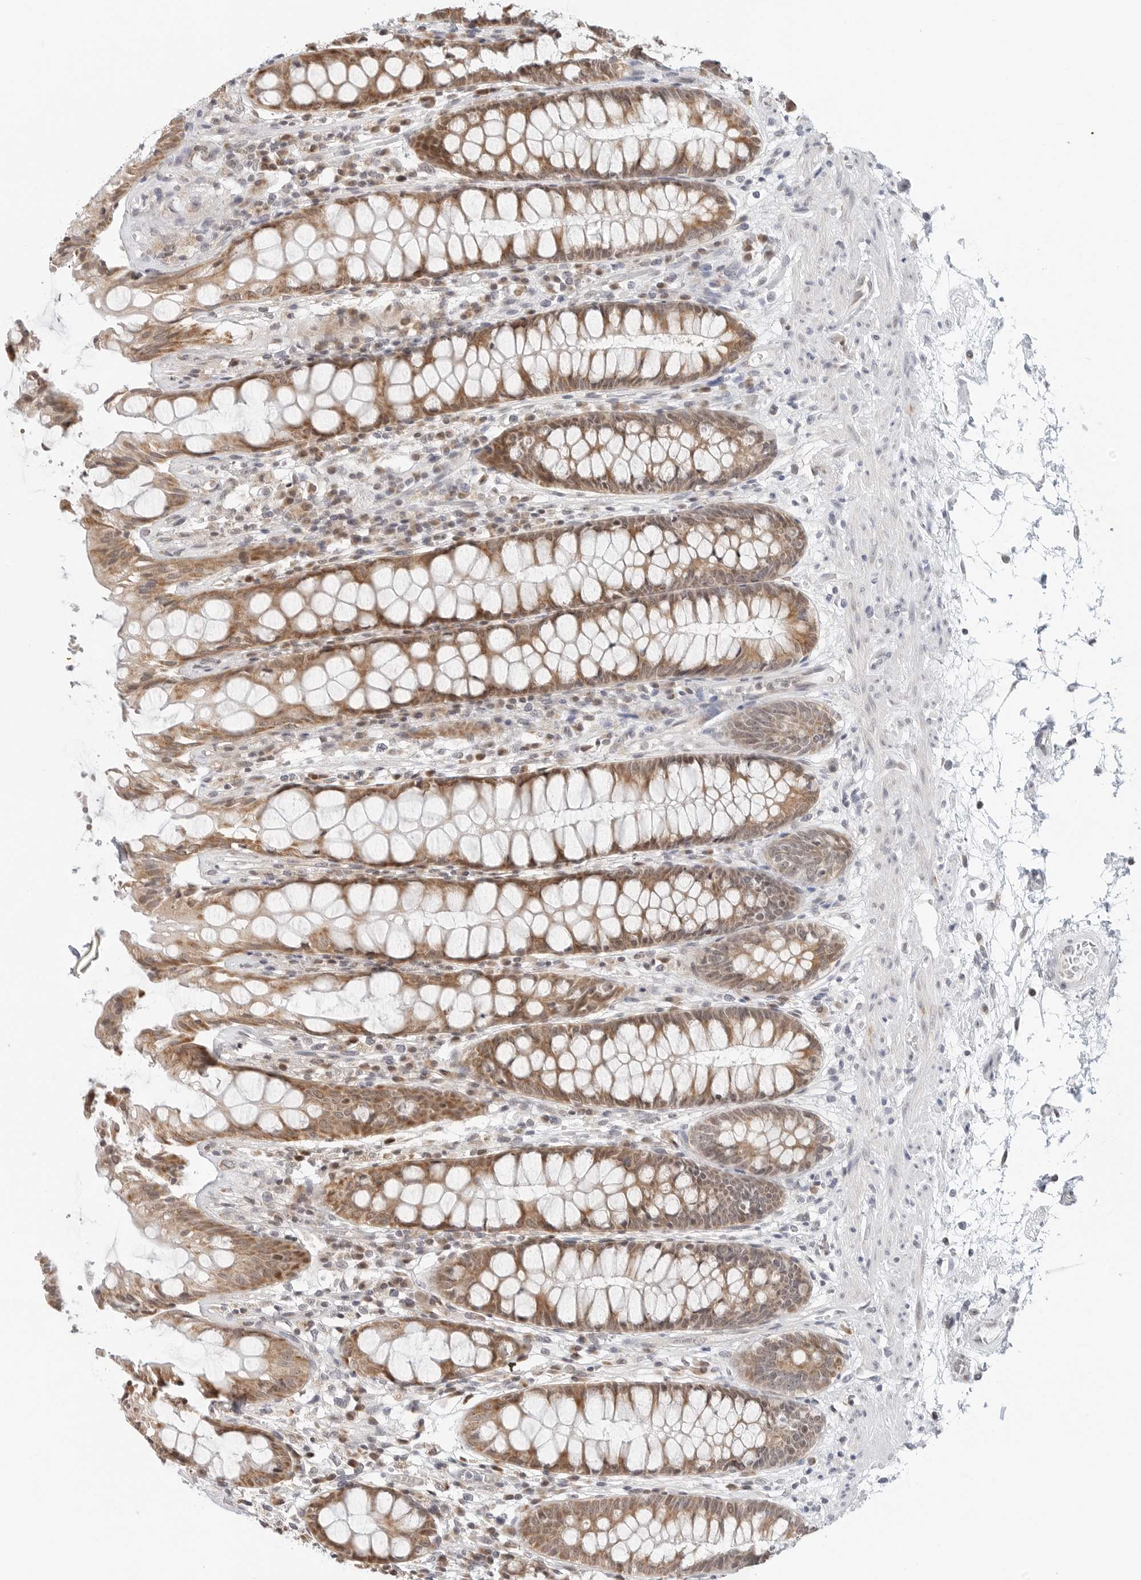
{"staining": {"intensity": "moderate", "quantity": ">75%", "location": "cytoplasmic/membranous"}, "tissue": "rectum", "cell_type": "Glandular cells", "image_type": "normal", "snomed": [{"axis": "morphology", "description": "Normal tissue, NOS"}, {"axis": "topography", "description": "Rectum"}], "caption": "Immunohistochemistry (DAB (3,3'-diaminobenzidine)) staining of normal rectum reveals moderate cytoplasmic/membranous protein expression in about >75% of glandular cells. Ihc stains the protein in brown and the nuclei are stained blue.", "gene": "POLR3GL", "patient": {"sex": "male", "age": 64}}